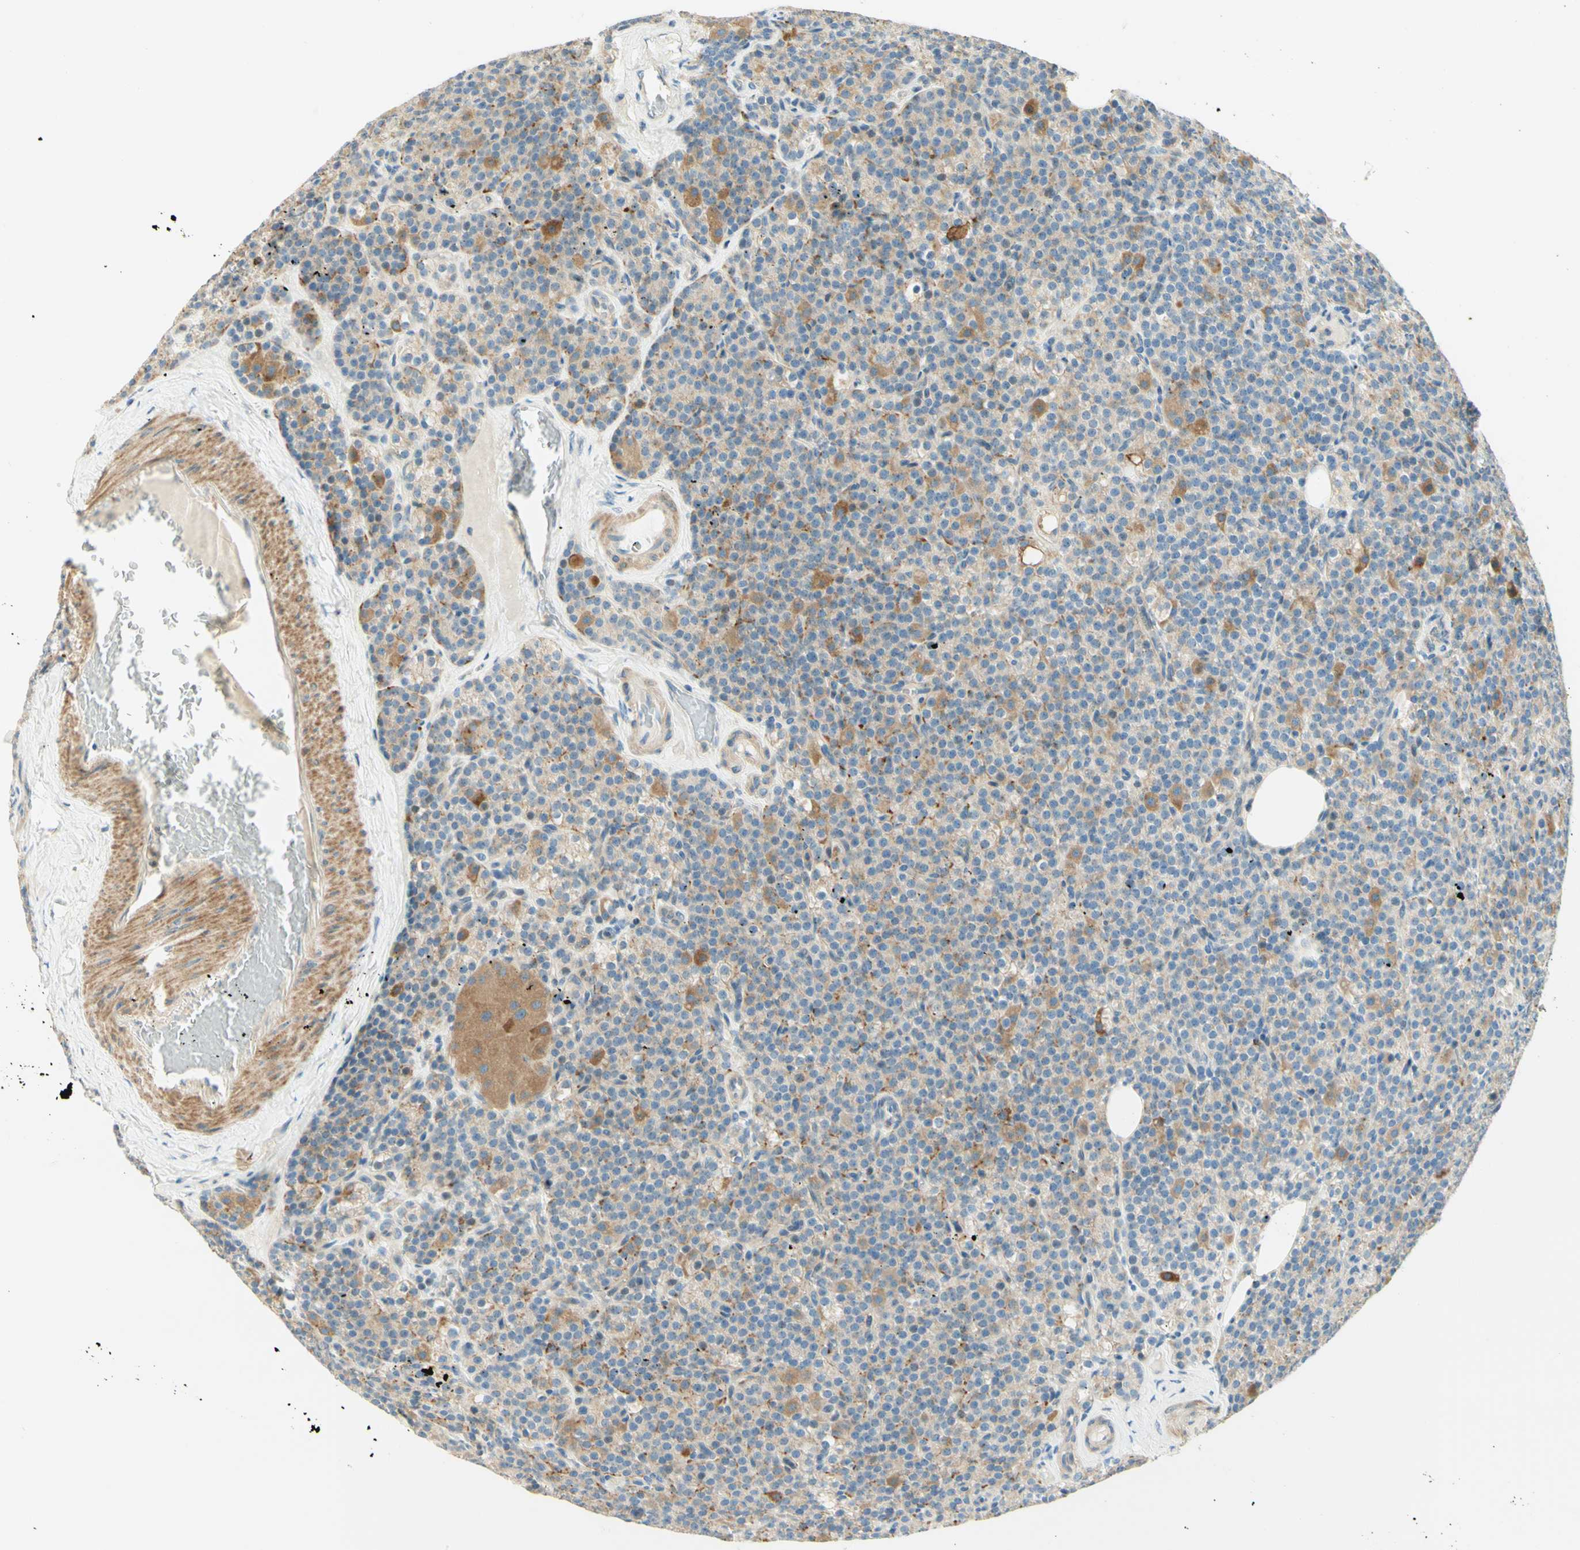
{"staining": {"intensity": "moderate", "quantity": ">75%", "location": "cytoplasmic/membranous"}, "tissue": "parathyroid gland", "cell_type": "Glandular cells", "image_type": "normal", "snomed": [{"axis": "morphology", "description": "Normal tissue, NOS"}, {"axis": "topography", "description": "Parathyroid gland"}], "caption": "IHC staining of unremarkable parathyroid gland, which shows medium levels of moderate cytoplasmic/membranous positivity in about >75% of glandular cells indicating moderate cytoplasmic/membranous protein staining. The staining was performed using DAB (3,3'-diaminobenzidine) (brown) for protein detection and nuclei were counterstained in hematoxylin (blue).", "gene": "PROM1", "patient": {"sex": "female", "age": 57}}